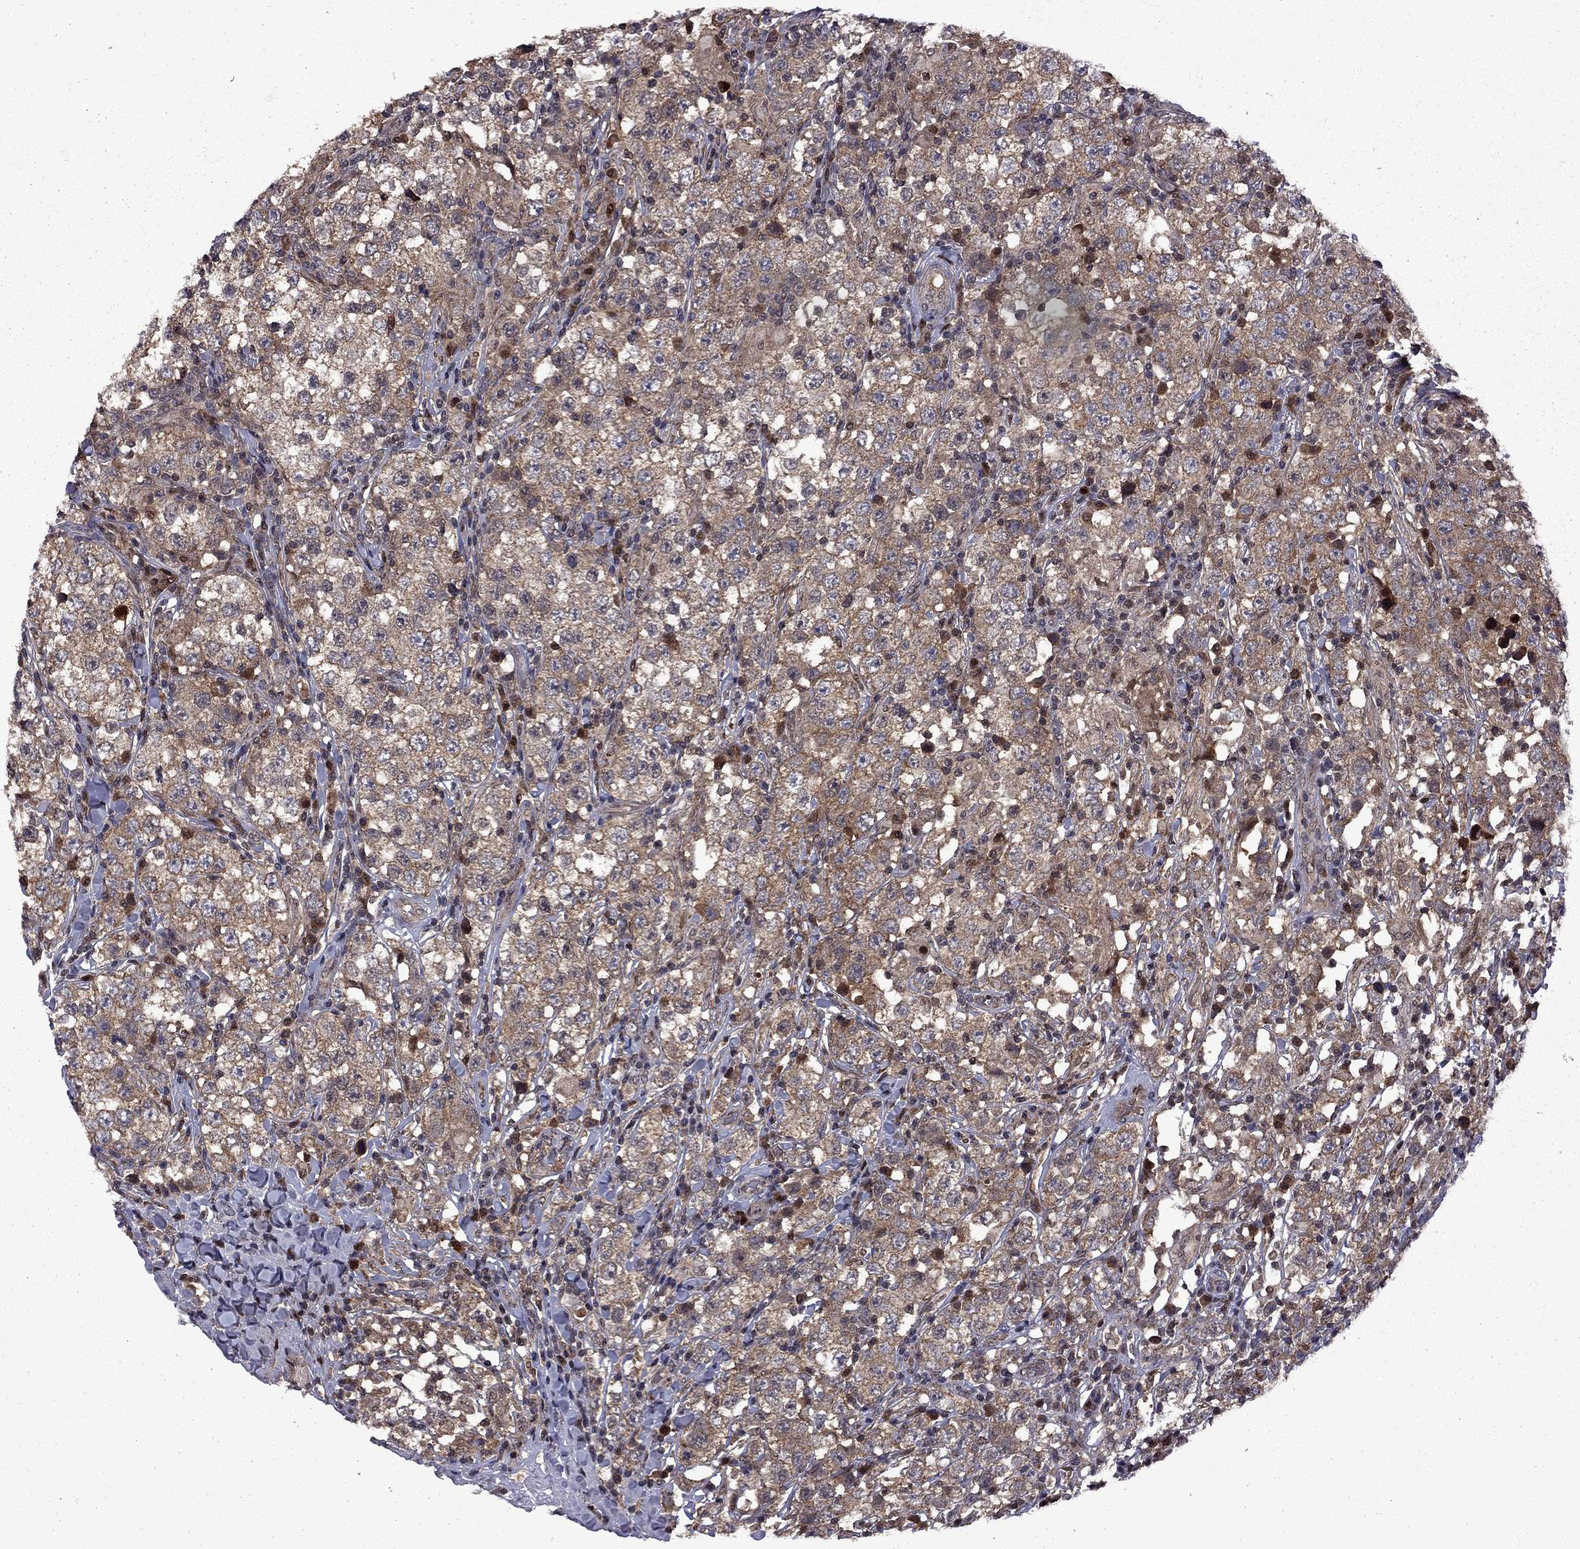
{"staining": {"intensity": "moderate", "quantity": ">75%", "location": "cytoplasmic/membranous"}, "tissue": "testis cancer", "cell_type": "Tumor cells", "image_type": "cancer", "snomed": [{"axis": "morphology", "description": "Seminoma, NOS"}, {"axis": "morphology", "description": "Carcinoma, Embryonal, NOS"}, {"axis": "topography", "description": "Testis"}], "caption": "About >75% of tumor cells in testis embryonal carcinoma exhibit moderate cytoplasmic/membranous protein staining as visualized by brown immunohistochemical staining.", "gene": "IPP", "patient": {"sex": "male", "age": 41}}